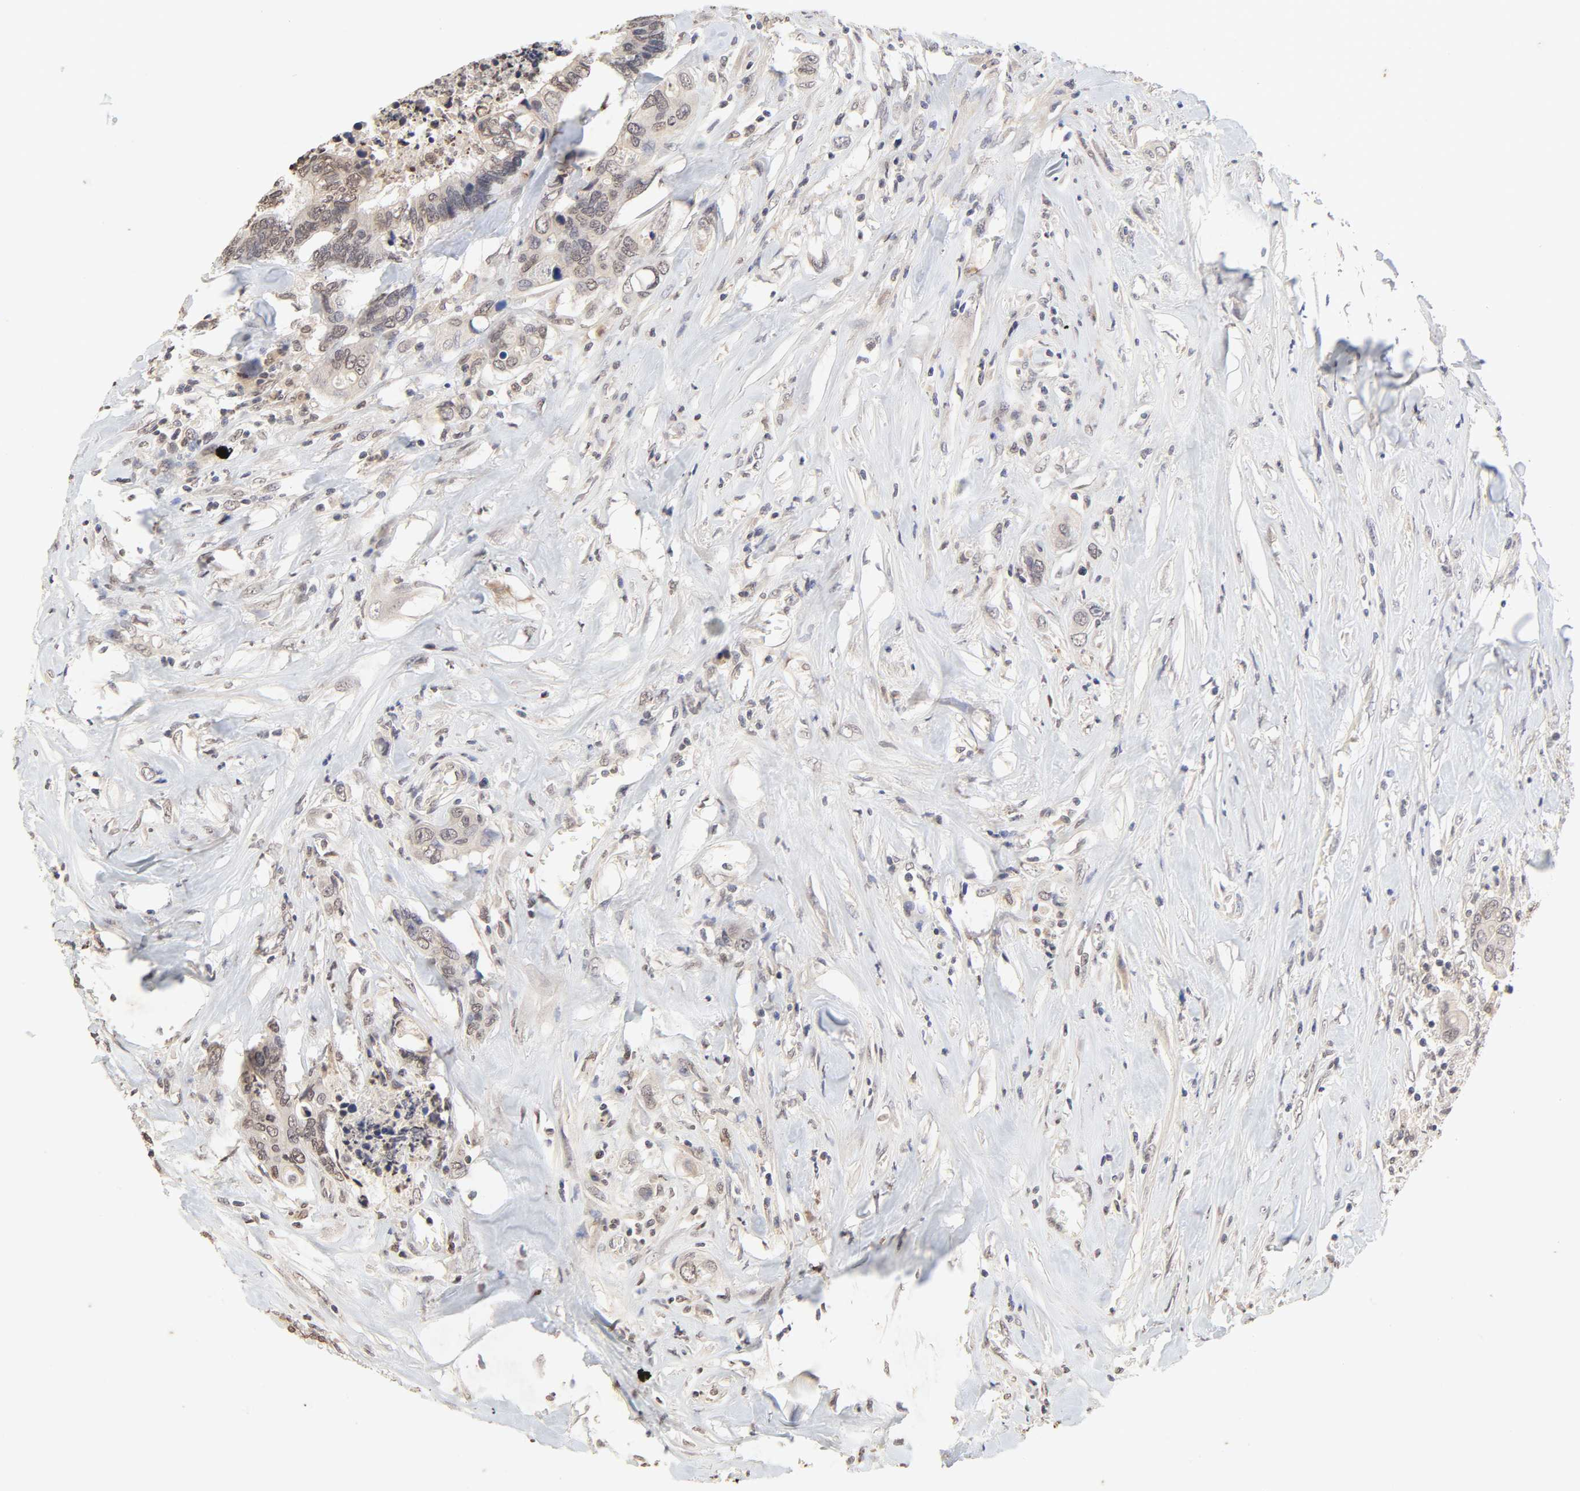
{"staining": {"intensity": "weak", "quantity": "25%-75%", "location": "cytoplasmic/membranous,nuclear"}, "tissue": "colorectal cancer", "cell_type": "Tumor cells", "image_type": "cancer", "snomed": [{"axis": "morphology", "description": "Adenocarcinoma, NOS"}, {"axis": "topography", "description": "Rectum"}], "caption": "Colorectal adenocarcinoma tissue exhibits weak cytoplasmic/membranous and nuclear positivity in approximately 25%-75% of tumor cells The staining is performed using DAB (3,3'-diaminobenzidine) brown chromogen to label protein expression. The nuclei are counter-stained blue using hematoxylin.", "gene": "TBL1X", "patient": {"sex": "male", "age": 55}}